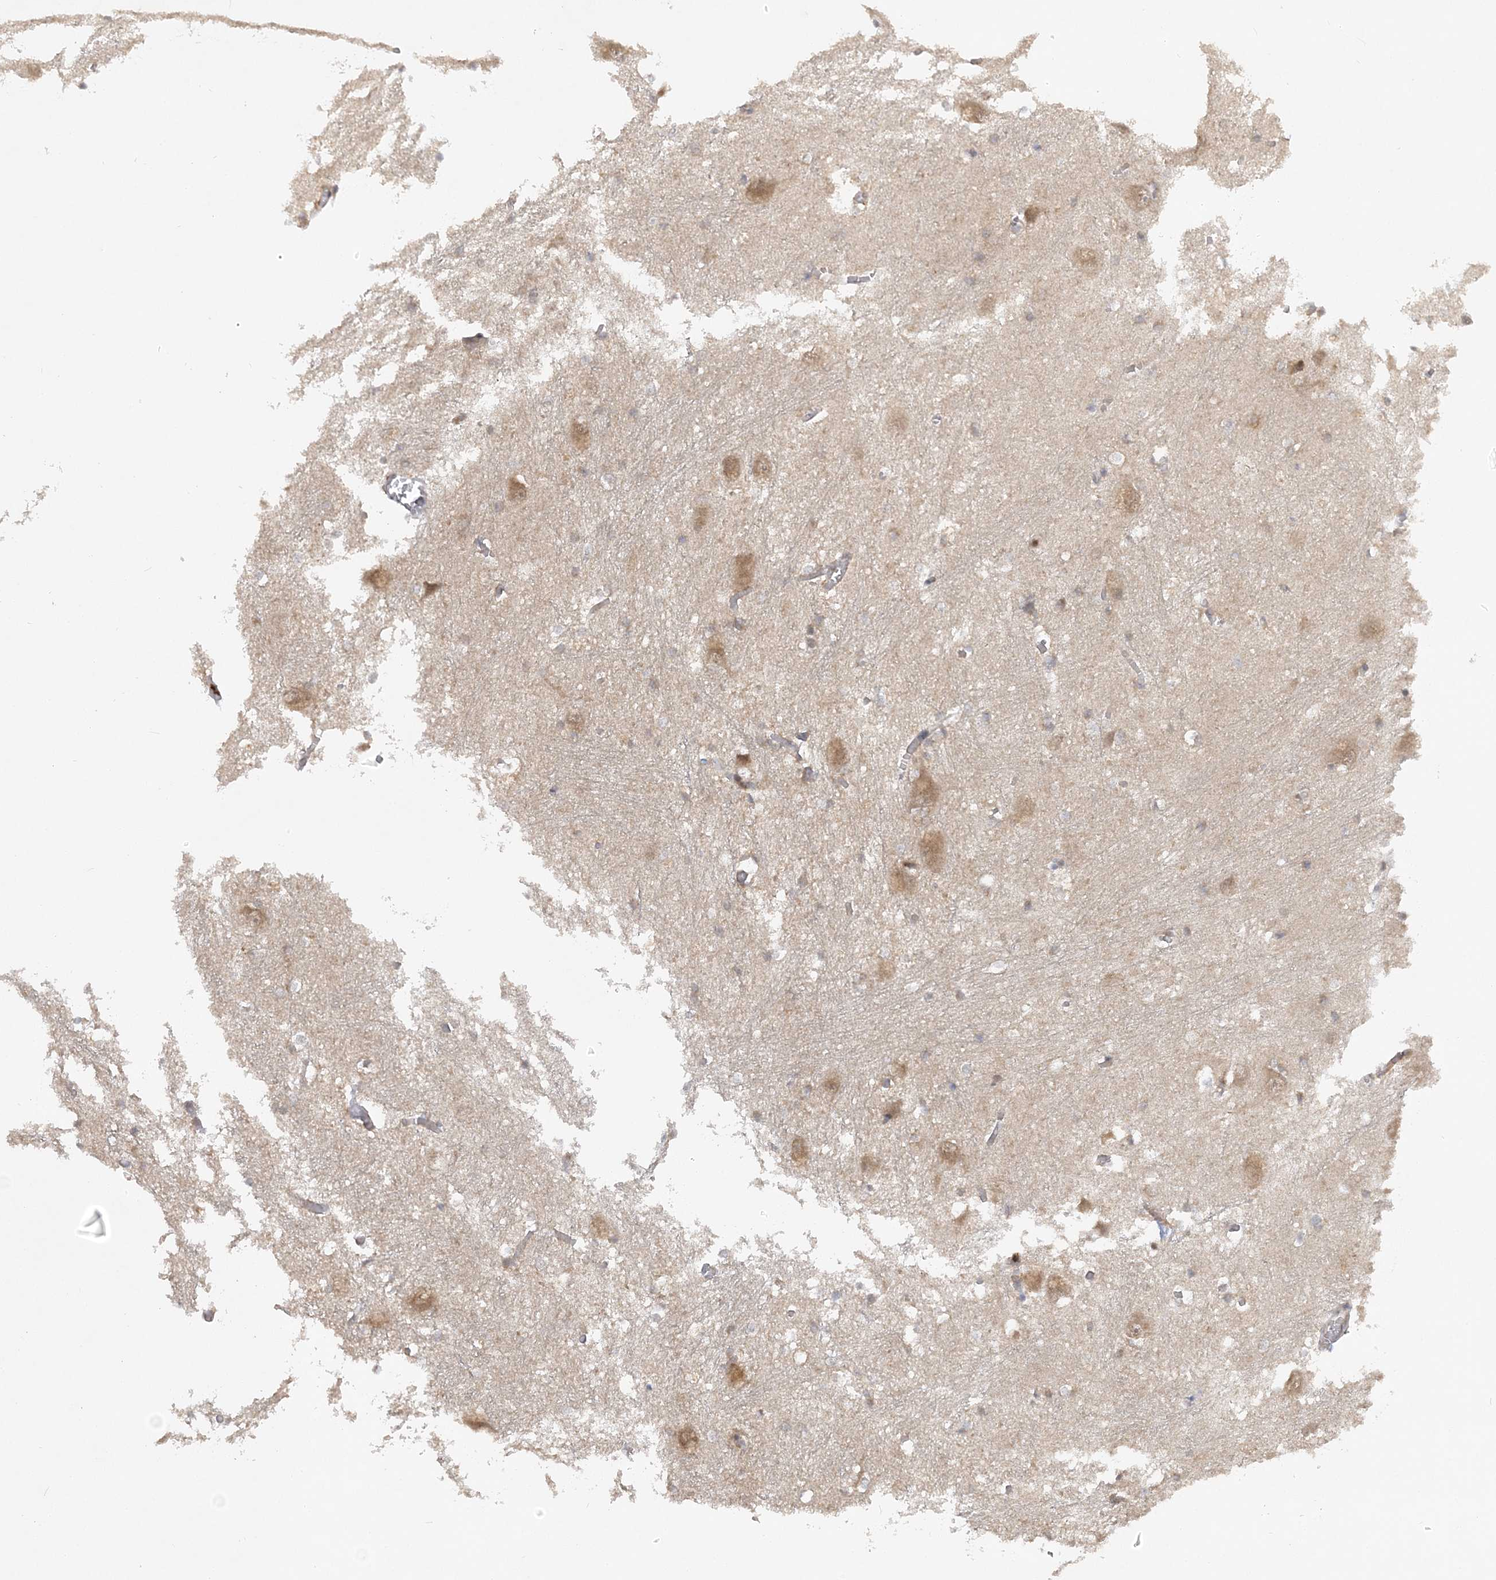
{"staining": {"intensity": "weak", "quantity": "25%-75%", "location": "cytoplasmic/membranous"}, "tissue": "caudate", "cell_type": "Glial cells", "image_type": "normal", "snomed": [{"axis": "morphology", "description": "Normal tissue, NOS"}, {"axis": "topography", "description": "Lateral ventricle wall"}], "caption": "A brown stain highlights weak cytoplasmic/membranous positivity of a protein in glial cells of normal caudate. (brown staining indicates protein expression, while blue staining denotes nuclei).", "gene": "MMADHC", "patient": {"sex": "male", "age": 37}}